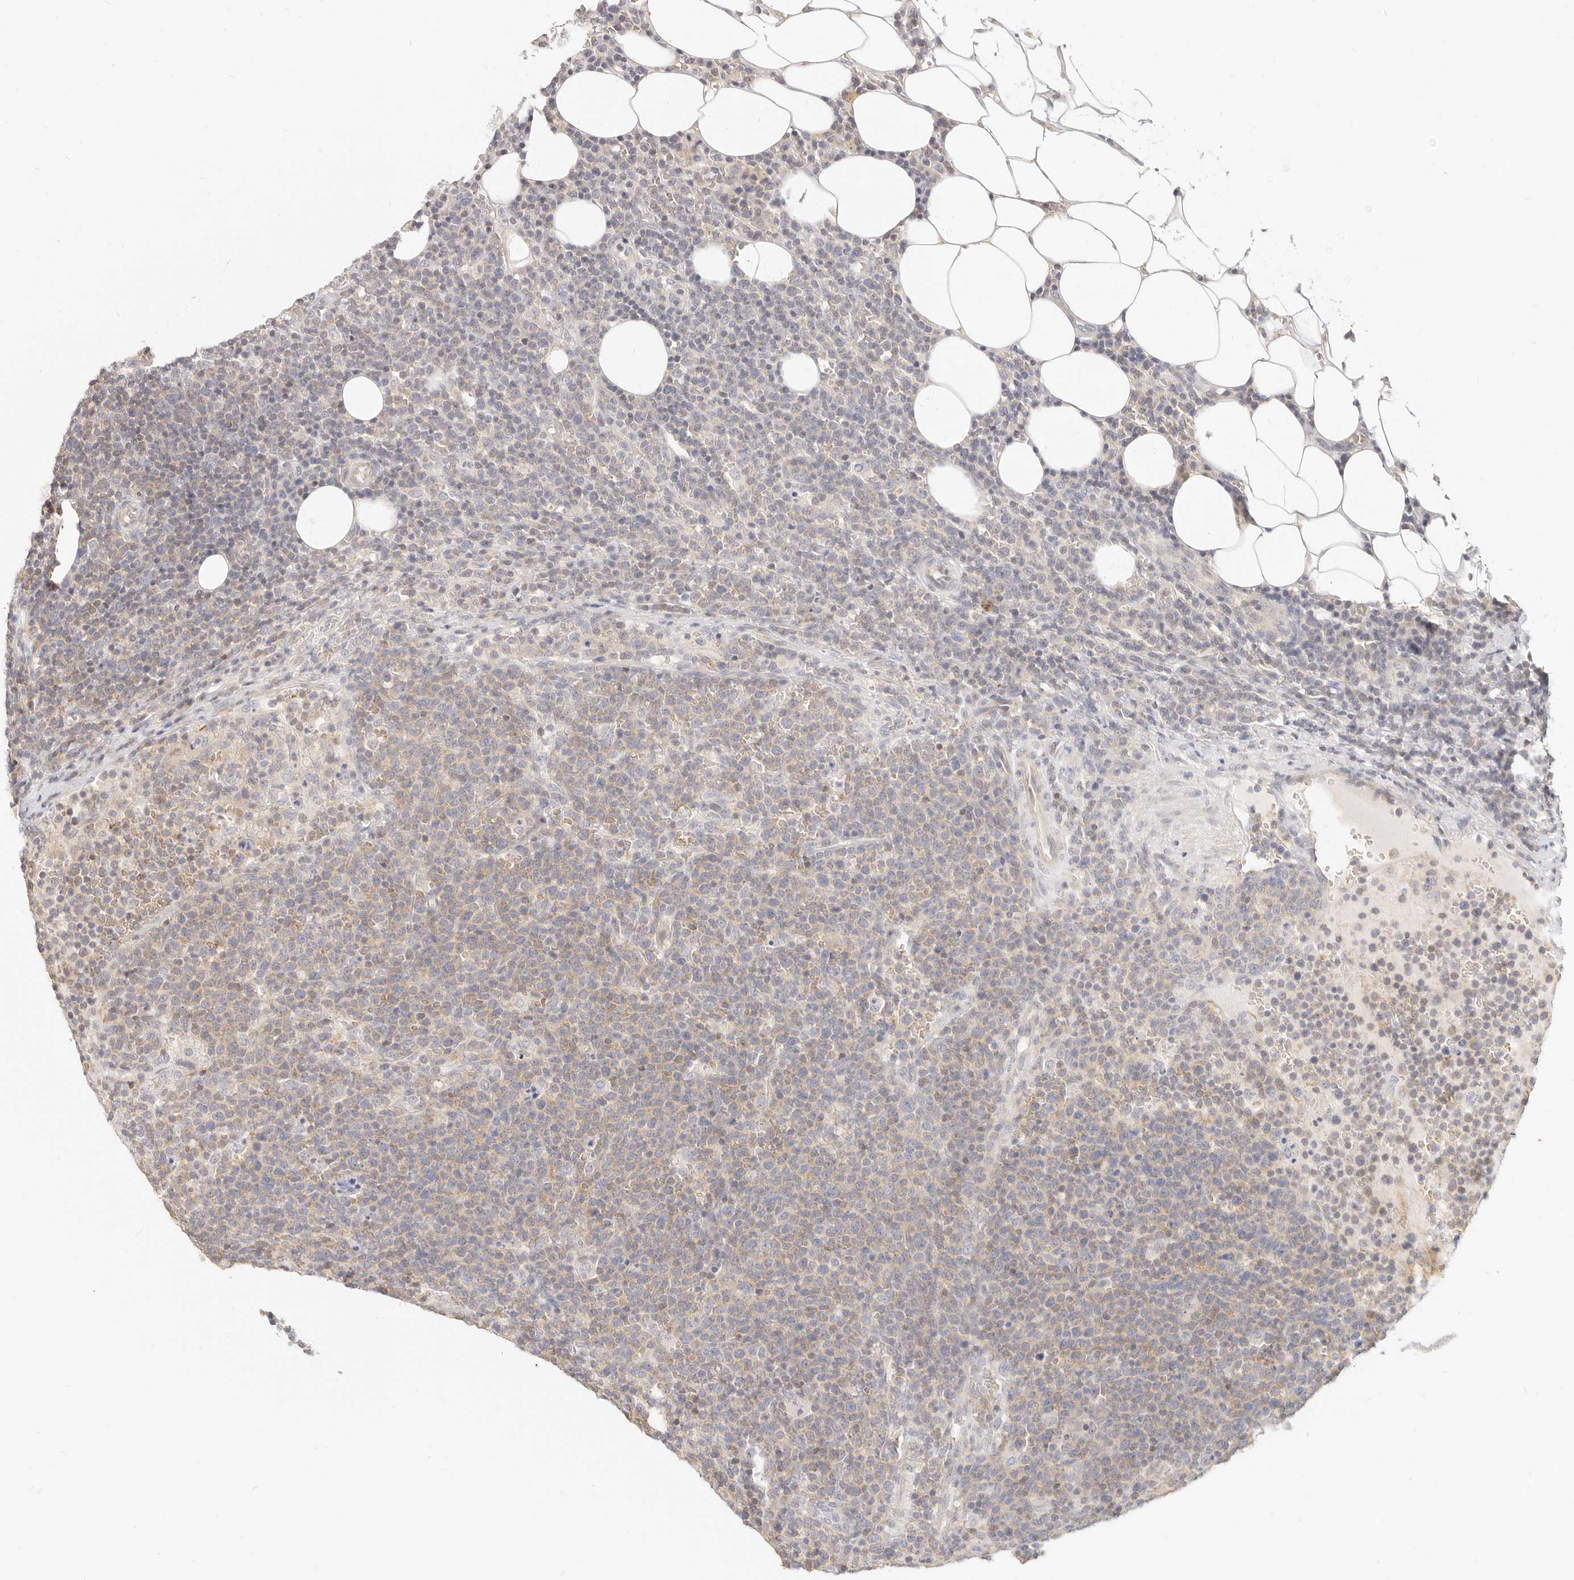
{"staining": {"intensity": "weak", "quantity": "25%-75%", "location": "cytoplasmic/membranous"}, "tissue": "lymphoma", "cell_type": "Tumor cells", "image_type": "cancer", "snomed": [{"axis": "morphology", "description": "Malignant lymphoma, non-Hodgkin's type, High grade"}, {"axis": "topography", "description": "Lymph node"}], "caption": "This image reveals high-grade malignant lymphoma, non-Hodgkin's type stained with immunohistochemistry (IHC) to label a protein in brown. The cytoplasmic/membranous of tumor cells show weak positivity for the protein. Nuclei are counter-stained blue.", "gene": "LTB4R2", "patient": {"sex": "male", "age": 61}}